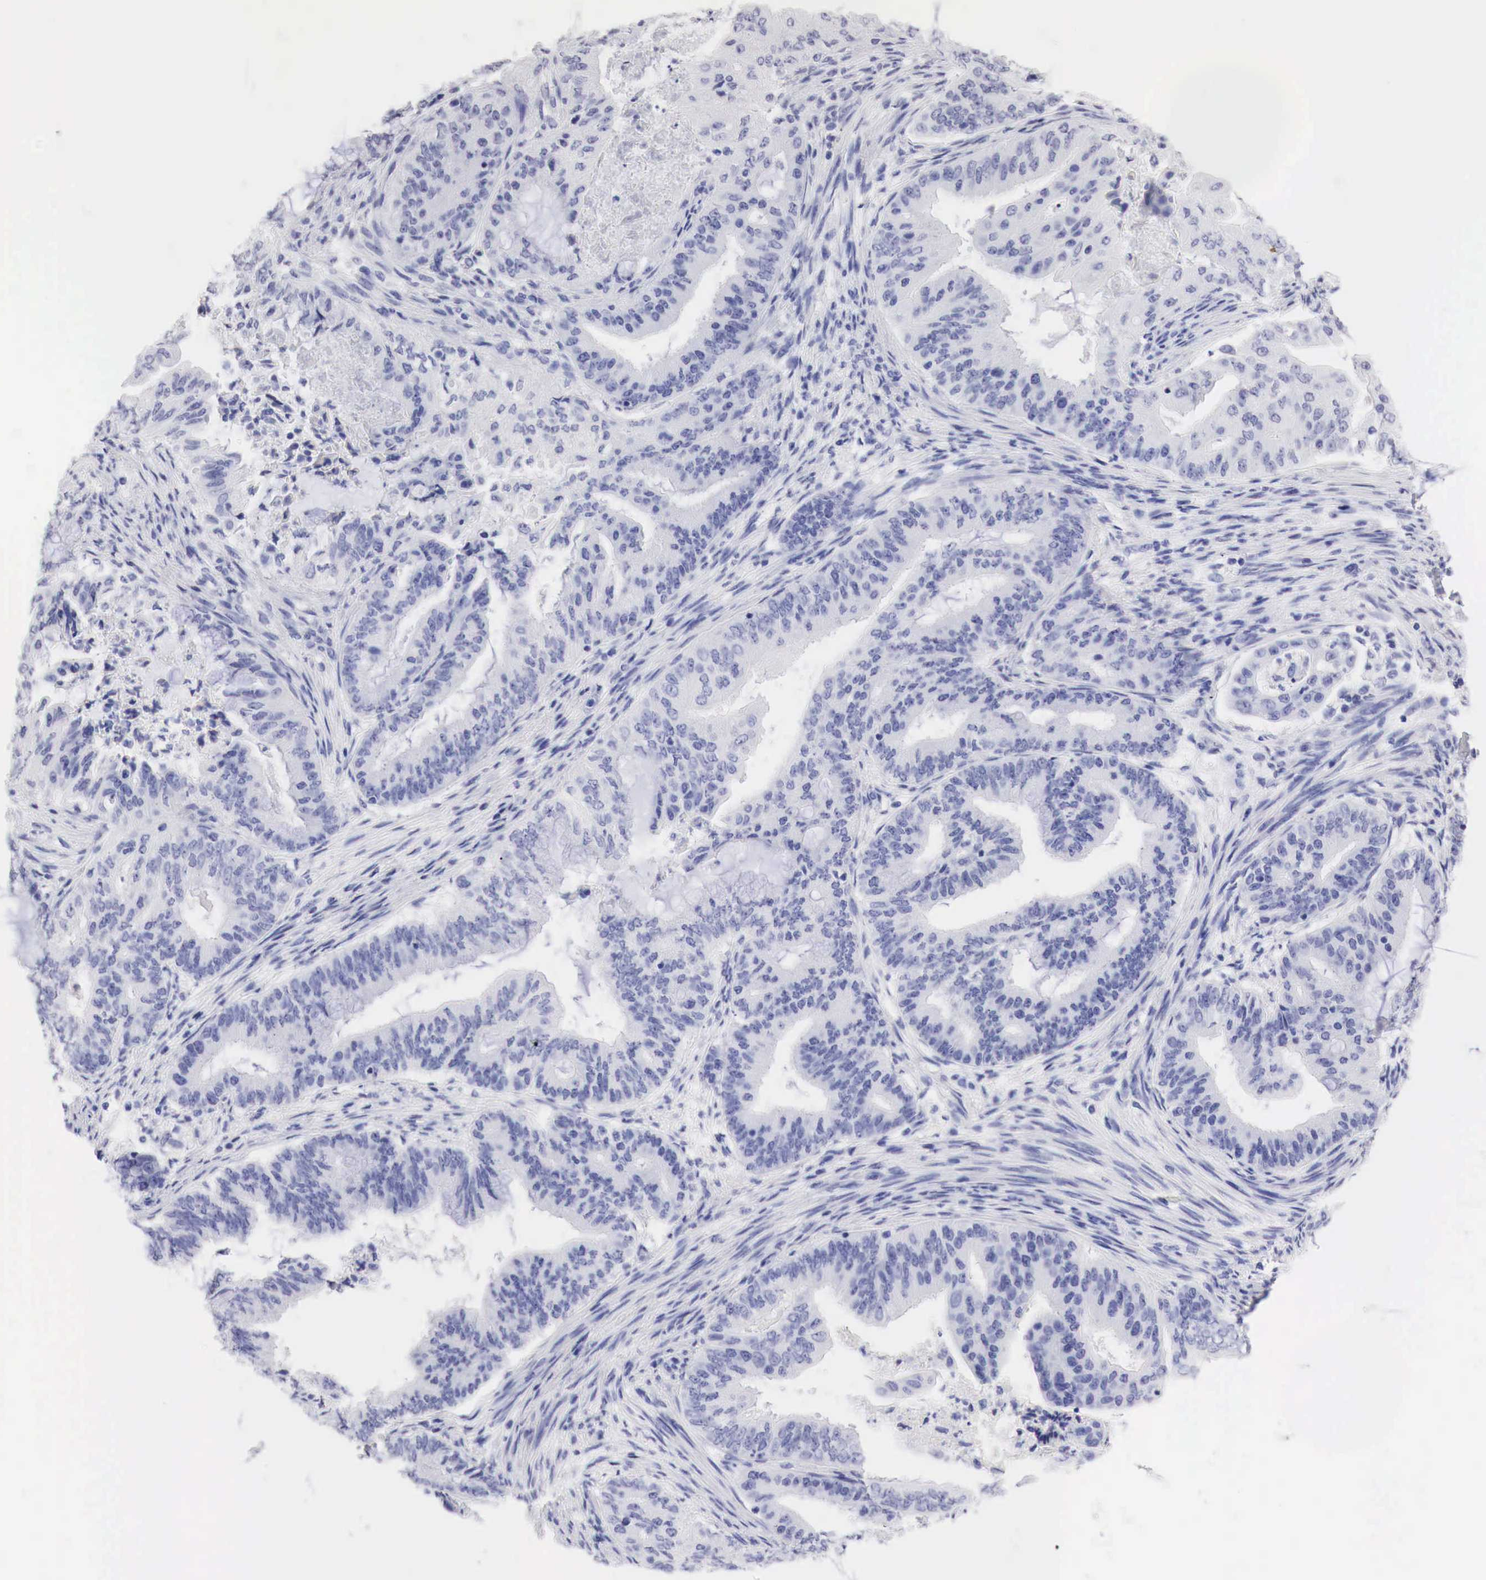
{"staining": {"intensity": "negative", "quantity": "none", "location": "none"}, "tissue": "endometrial cancer", "cell_type": "Tumor cells", "image_type": "cancer", "snomed": [{"axis": "morphology", "description": "Adenocarcinoma, NOS"}, {"axis": "topography", "description": "Endometrium"}], "caption": "This photomicrograph is of endometrial cancer stained with immunohistochemistry to label a protein in brown with the nuclei are counter-stained blue. There is no expression in tumor cells. Brightfield microscopy of immunohistochemistry (IHC) stained with DAB (brown) and hematoxylin (blue), captured at high magnification.", "gene": "TYR", "patient": {"sex": "female", "age": 63}}